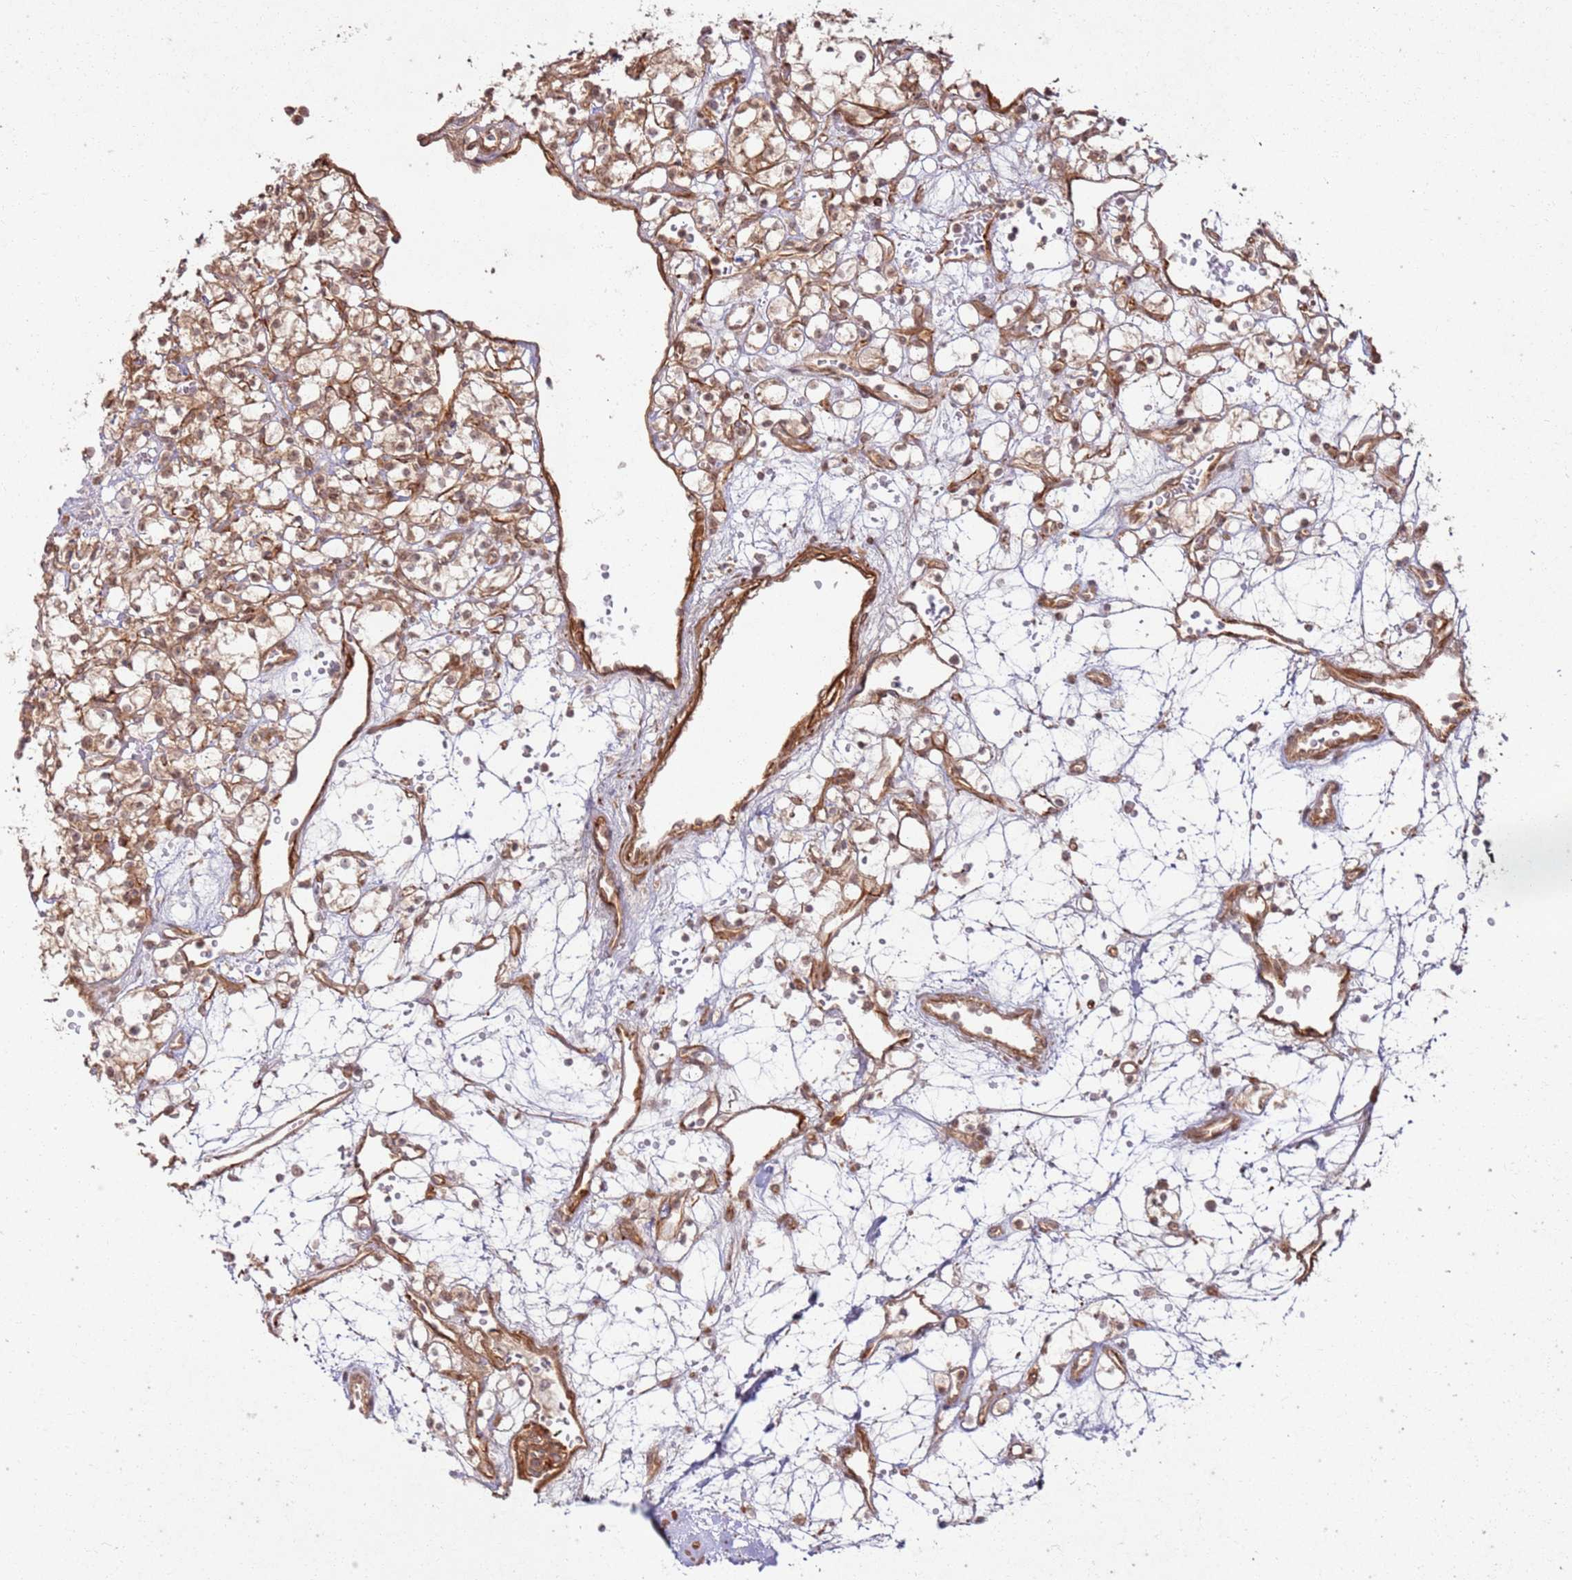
{"staining": {"intensity": "moderate", "quantity": ">75%", "location": "cytoplasmic/membranous,nuclear"}, "tissue": "renal cancer", "cell_type": "Tumor cells", "image_type": "cancer", "snomed": [{"axis": "morphology", "description": "Adenocarcinoma, NOS"}, {"axis": "topography", "description": "Kidney"}], "caption": "Protein analysis of renal adenocarcinoma tissue demonstrates moderate cytoplasmic/membranous and nuclear expression in approximately >75% of tumor cells. (DAB IHC with brightfield microscopy, high magnification).", "gene": "ZNF623", "patient": {"sex": "female", "age": 59}}